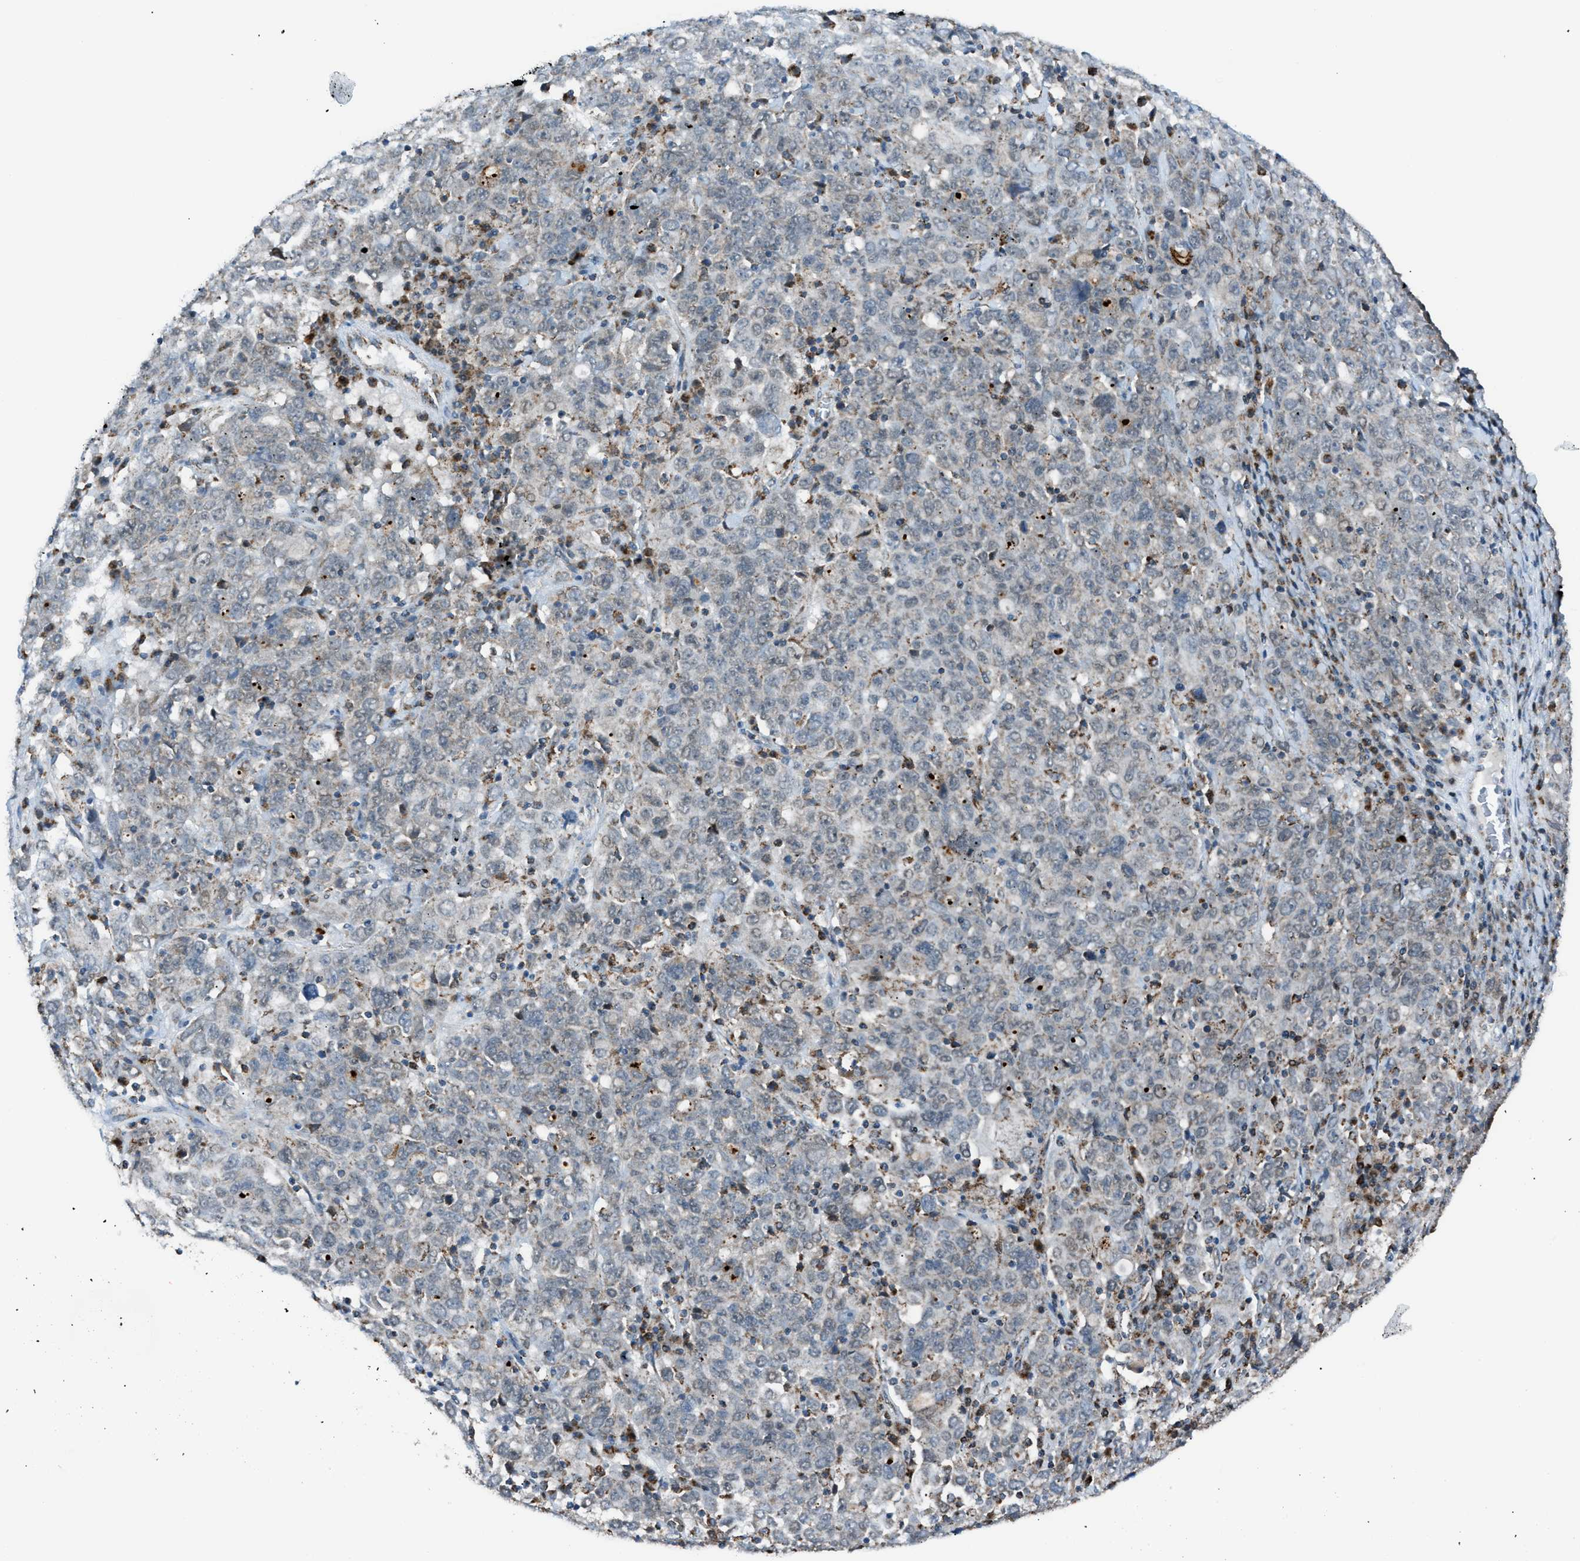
{"staining": {"intensity": "weak", "quantity": "<25%", "location": "cytoplasmic/membranous,nuclear"}, "tissue": "ovarian cancer", "cell_type": "Tumor cells", "image_type": "cancer", "snomed": [{"axis": "morphology", "description": "Carcinoma, endometroid"}, {"axis": "topography", "description": "Ovary"}], "caption": "The photomicrograph shows no staining of tumor cells in ovarian cancer (endometroid carcinoma).", "gene": "SRM", "patient": {"sex": "female", "age": 62}}